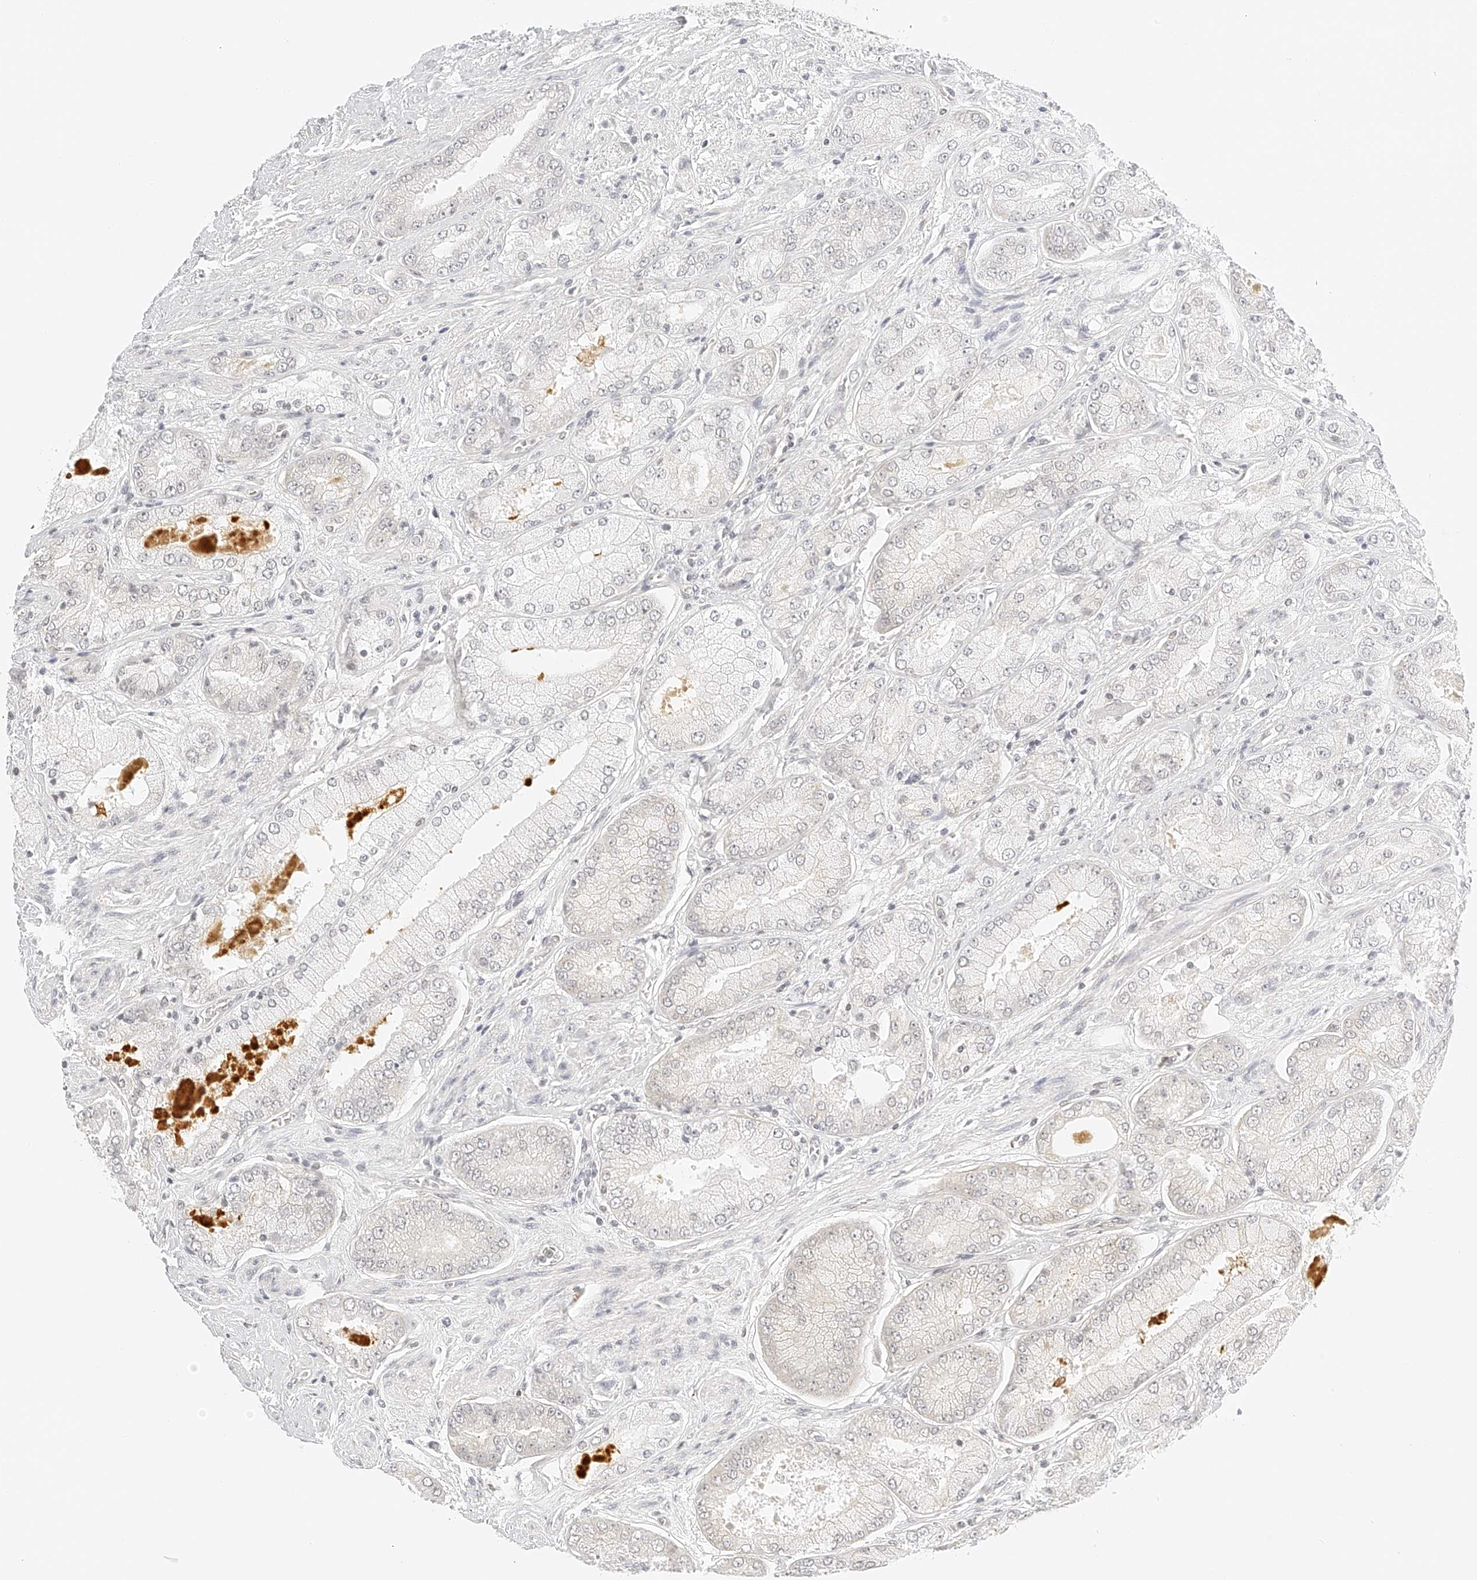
{"staining": {"intensity": "negative", "quantity": "none", "location": "none"}, "tissue": "prostate cancer", "cell_type": "Tumor cells", "image_type": "cancer", "snomed": [{"axis": "morphology", "description": "Adenocarcinoma, High grade"}, {"axis": "topography", "description": "Prostate"}], "caption": "An immunohistochemistry (IHC) image of prostate adenocarcinoma (high-grade) is shown. There is no staining in tumor cells of prostate adenocarcinoma (high-grade).", "gene": "ZFP69", "patient": {"sex": "male", "age": 58}}